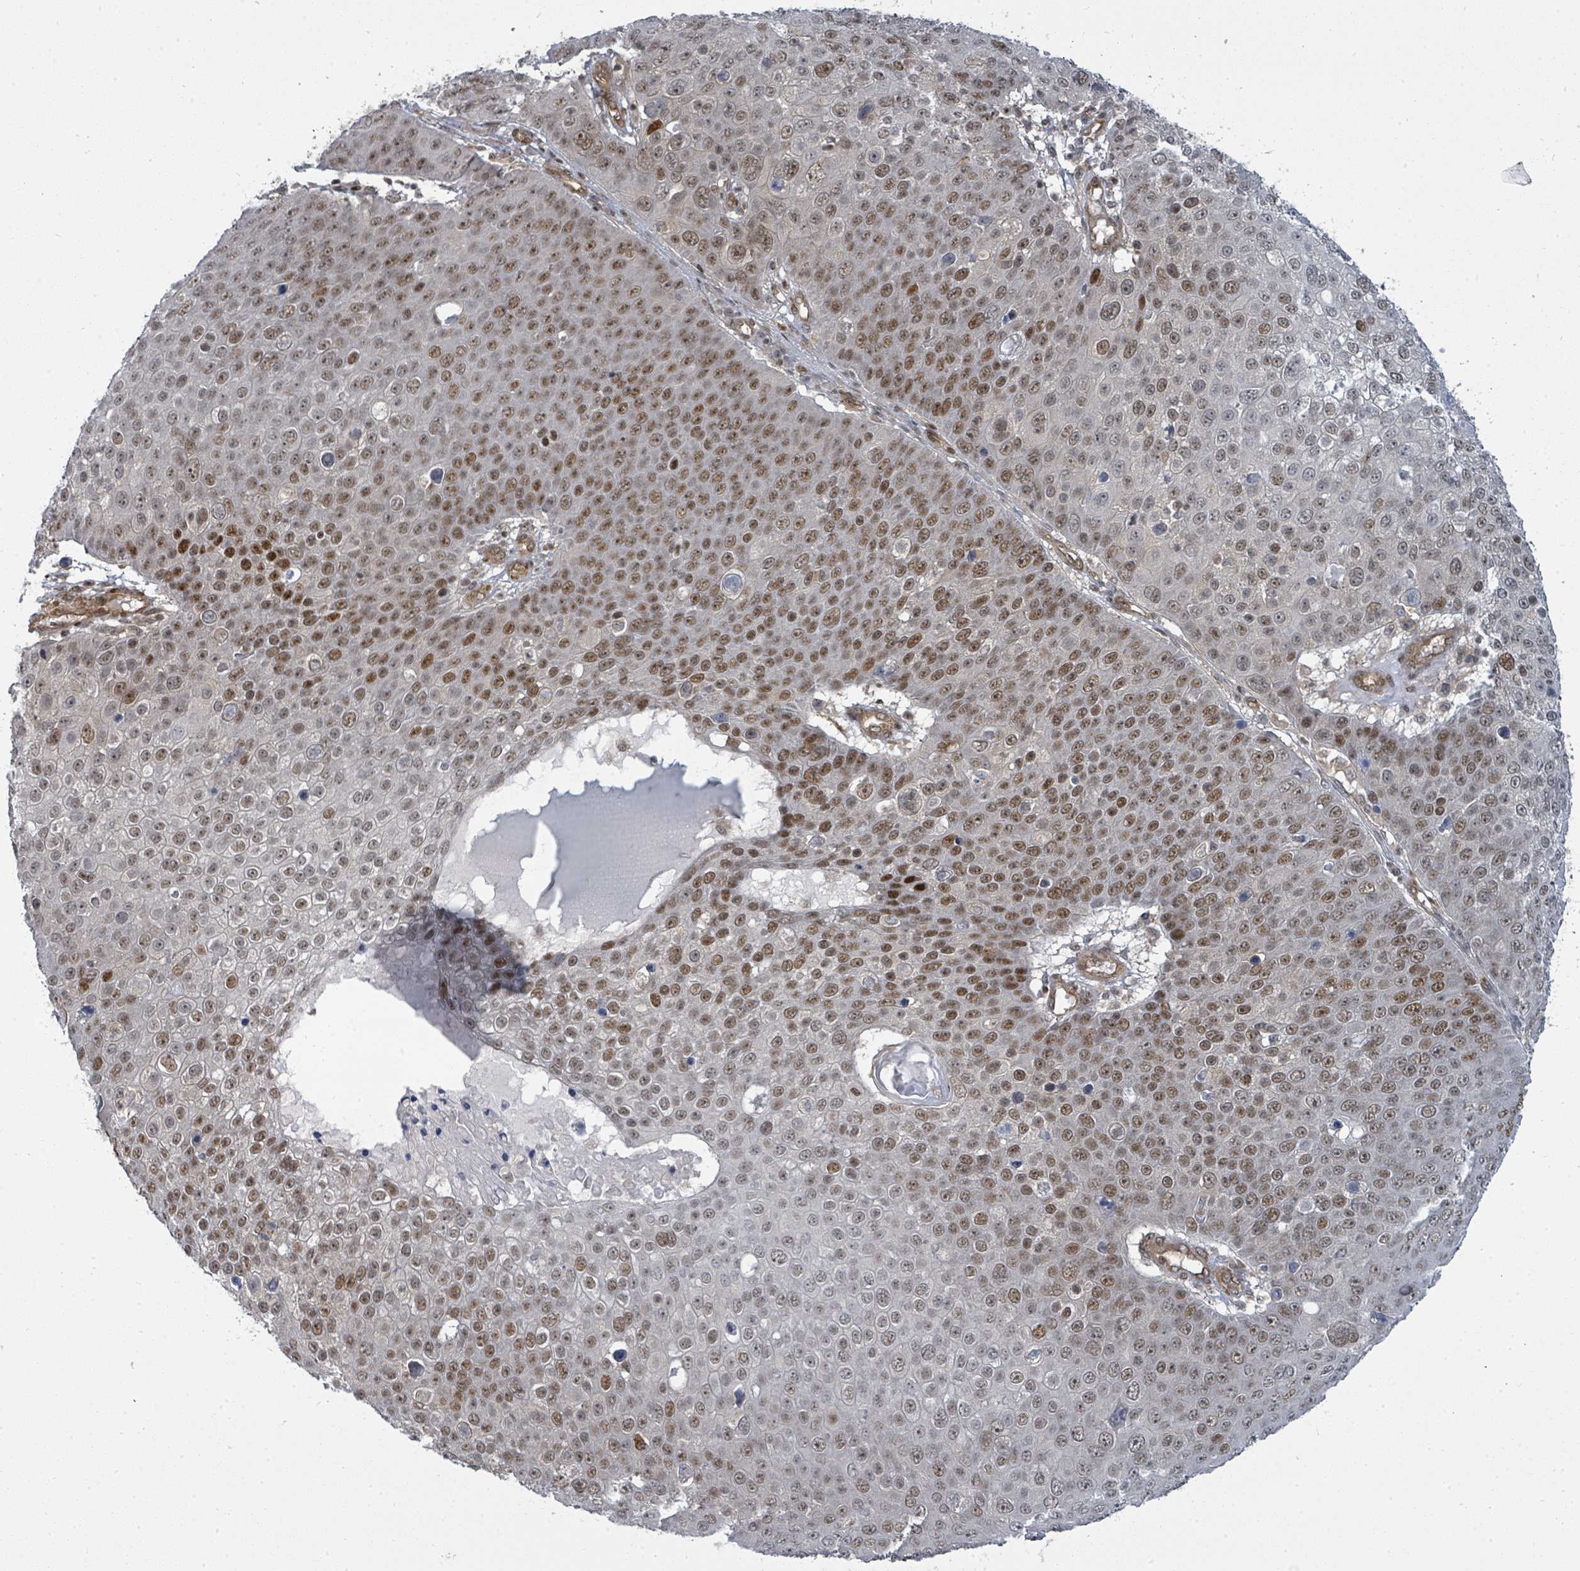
{"staining": {"intensity": "moderate", "quantity": "25%-75%", "location": "nuclear"}, "tissue": "skin cancer", "cell_type": "Tumor cells", "image_type": "cancer", "snomed": [{"axis": "morphology", "description": "Squamous cell carcinoma, NOS"}, {"axis": "topography", "description": "Skin"}], "caption": "Moderate nuclear positivity is seen in about 25%-75% of tumor cells in skin cancer (squamous cell carcinoma). The staining is performed using DAB brown chromogen to label protein expression. The nuclei are counter-stained blue using hematoxylin.", "gene": "PSMG2", "patient": {"sex": "male", "age": 71}}